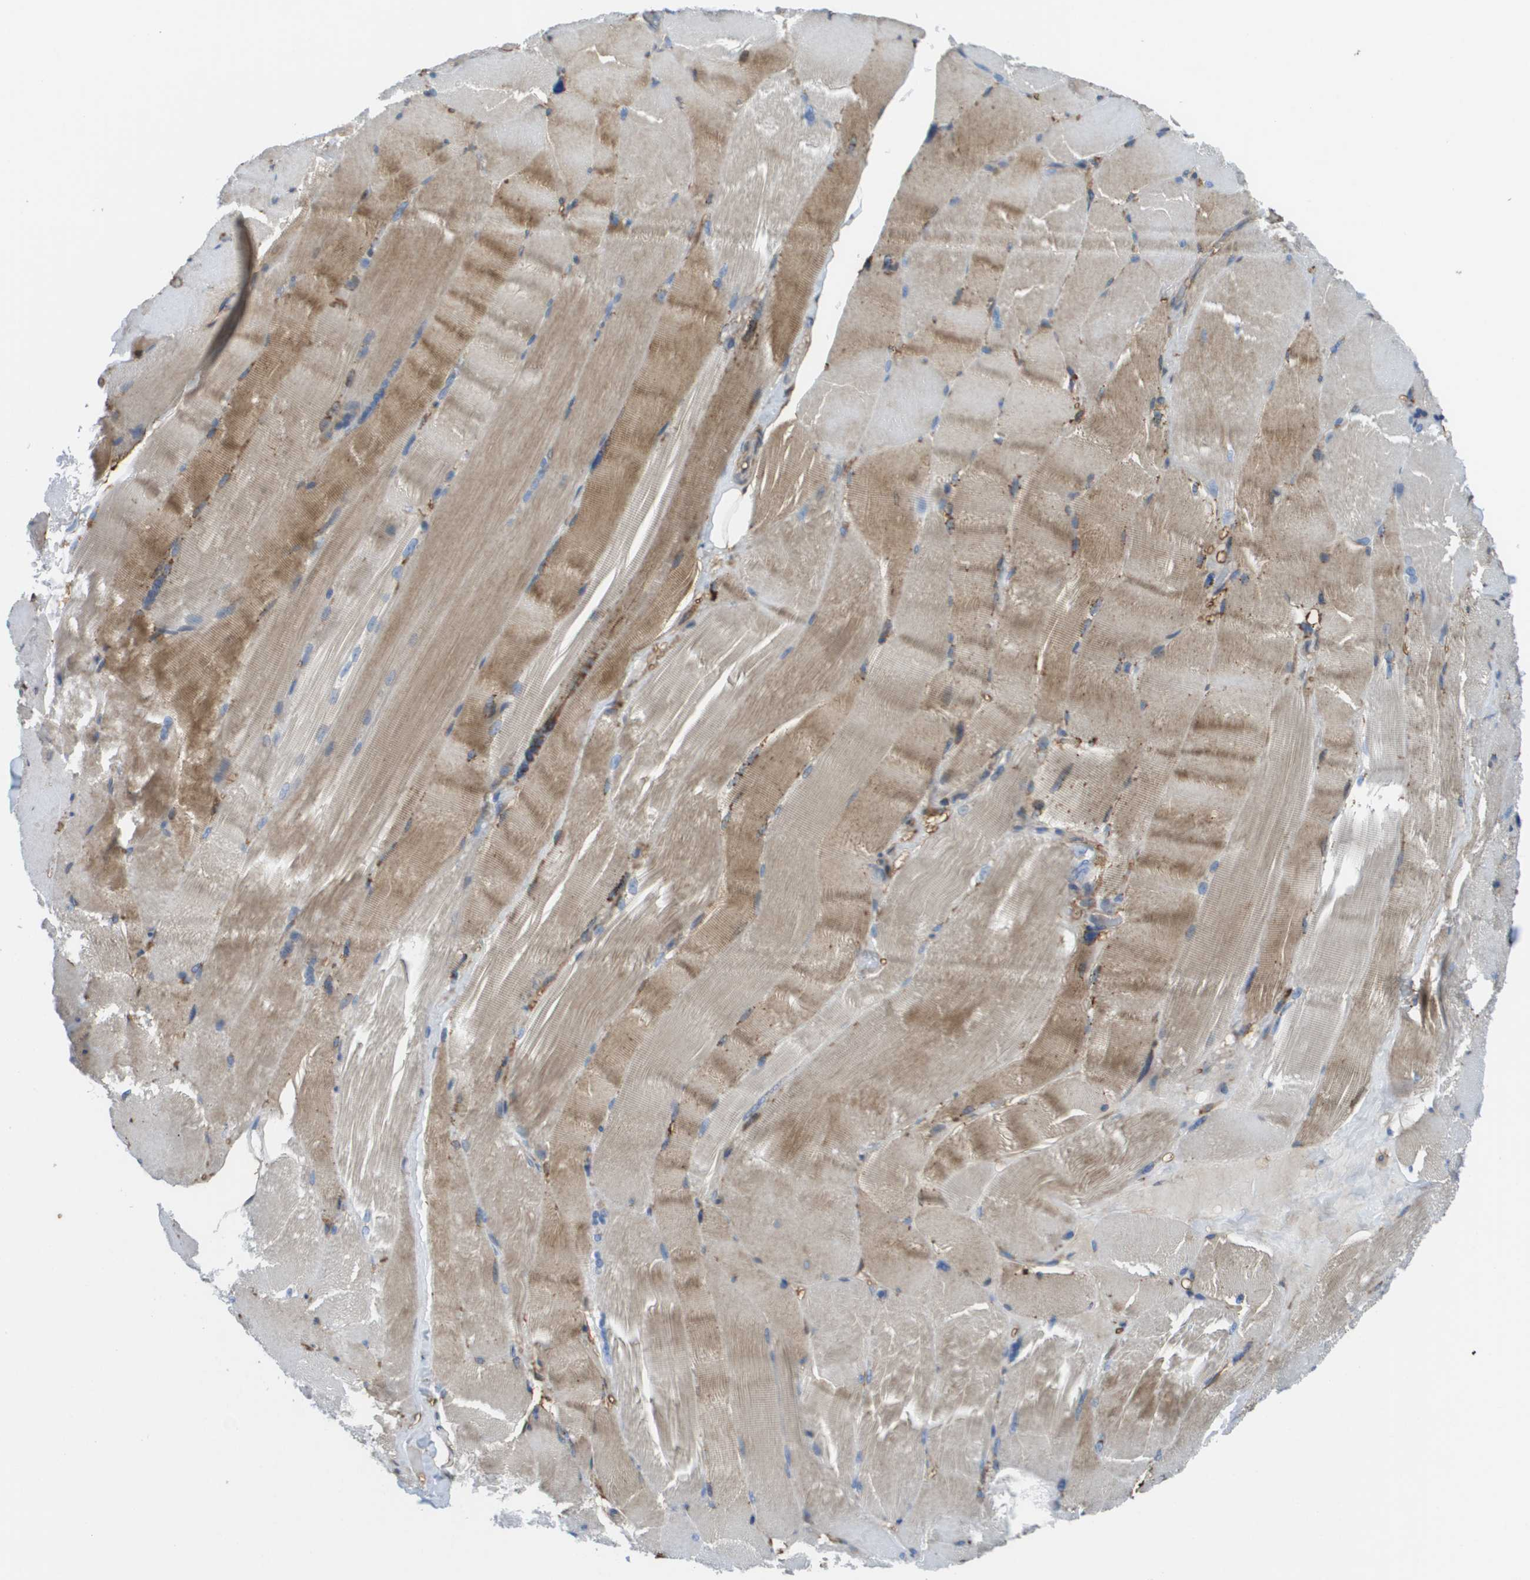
{"staining": {"intensity": "moderate", "quantity": "25%-75%", "location": "cytoplasmic/membranous"}, "tissue": "skeletal muscle", "cell_type": "Myocytes", "image_type": "normal", "snomed": [{"axis": "morphology", "description": "Normal tissue, NOS"}, {"axis": "topography", "description": "Skin"}, {"axis": "topography", "description": "Skeletal muscle"}], "caption": "An immunohistochemistry image of unremarkable tissue is shown. Protein staining in brown highlights moderate cytoplasmic/membranous positivity in skeletal muscle within myocytes.", "gene": "PASK", "patient": {"sex": "male", "age": 83}}